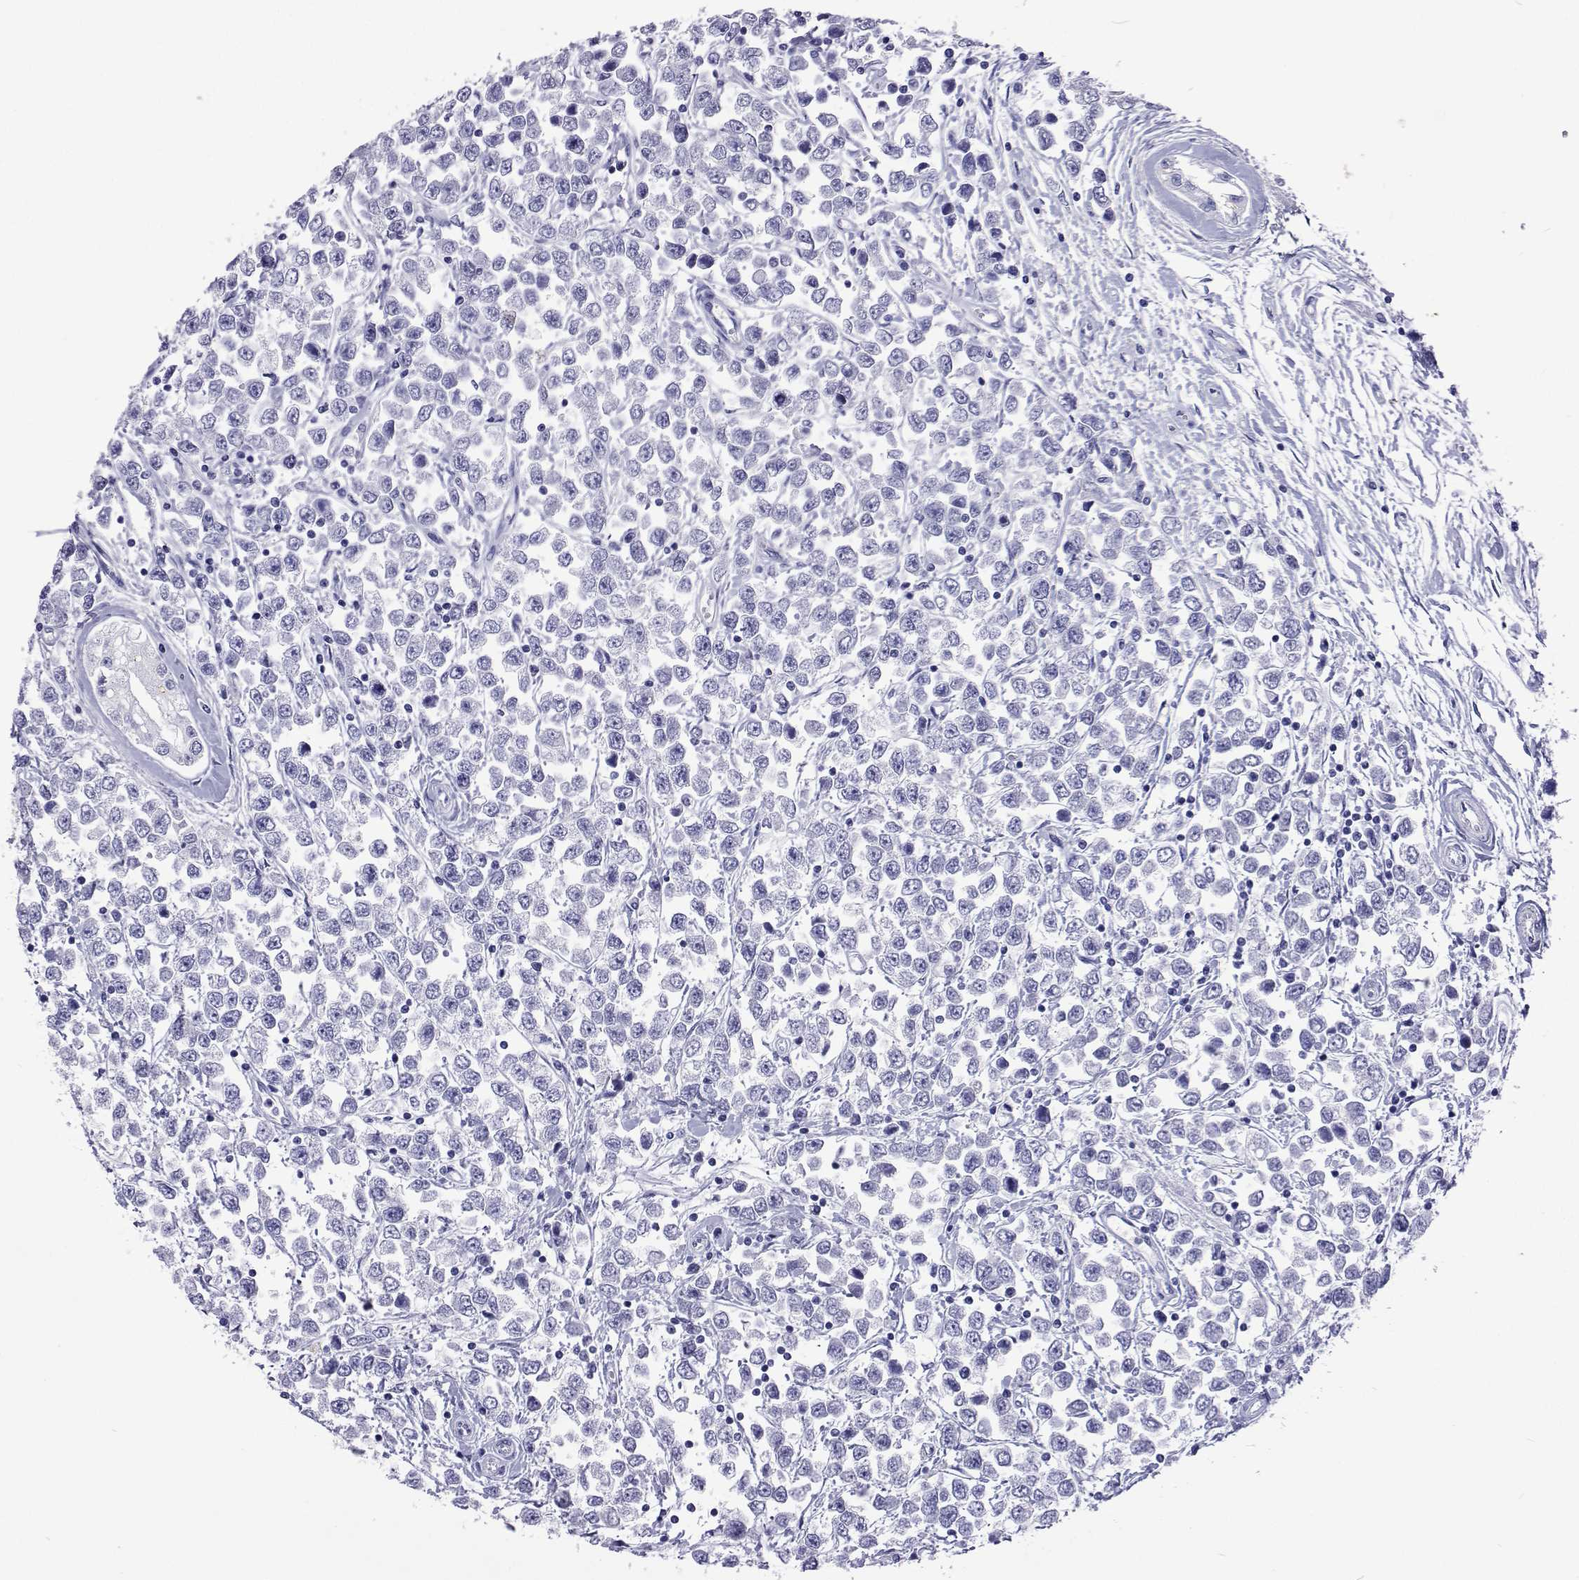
{"staining": {"intensity": "negative", "quantity": "none", "location": "none"}, "tissue": "testis cancer", "cell_type": "Tumor cells", "image_type": "cancer", "snomed": [{"axis": "morphology", "description": "Seminoma, NOS"}, {"axis": "topography", "description": "Testis"}], "caption": "IHC photomicrograph of human testis seminoma stained for a protein (brown), which reveals no expression in tumor cells. (Stains: DAB immunohistochemistry with hematoxylin counter stain, Microscopy: brightfield microscopy at high magnification).", "gene": "UMODL1", "patient": {"sex": "male", "age": 34}}